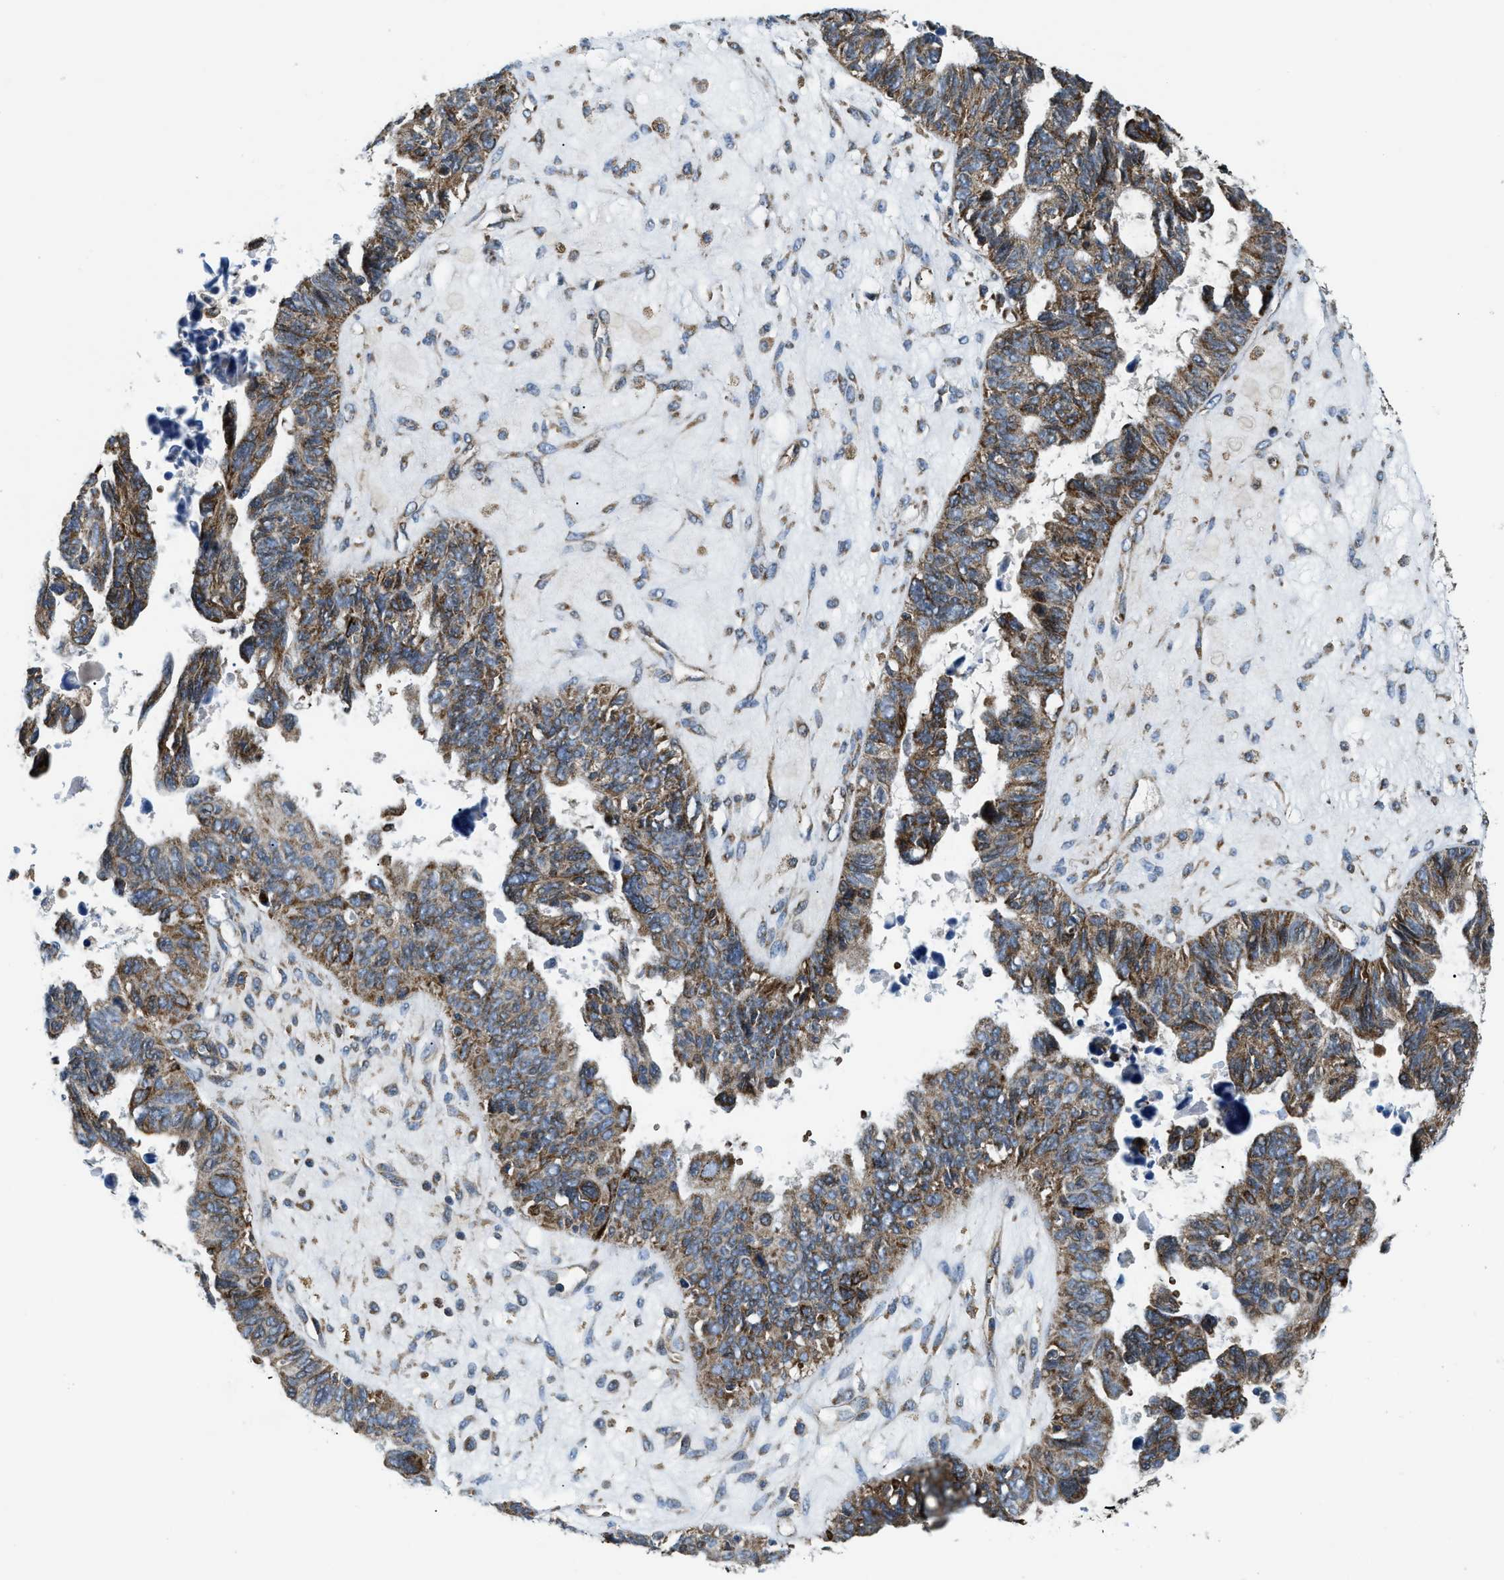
{"staining": {"intensity": "moderate", "quantity": ">75%", "location": "cytoplasmic/membranous"}, "tissue": "ovarian cancer", "cell_type": "Tumor cells", "image_type": "cancer", "snomed": [{"axis": "morphology", "description": "Cystadenocarcinoma, serous, NOS"}, {"axis": "topography", "description": "Ovary"}], "caption": "Brown immunohistochemical staining in human serous cystadenocarcinoma (ovarian) exhibits moderate cytoplasmic/membranous expression in approximately >75% of tumor cells. (IHC, brightfield microscopy, high magnification).", "gene": "CSPG4", "patient": {"sex": "female", "age": 79}}